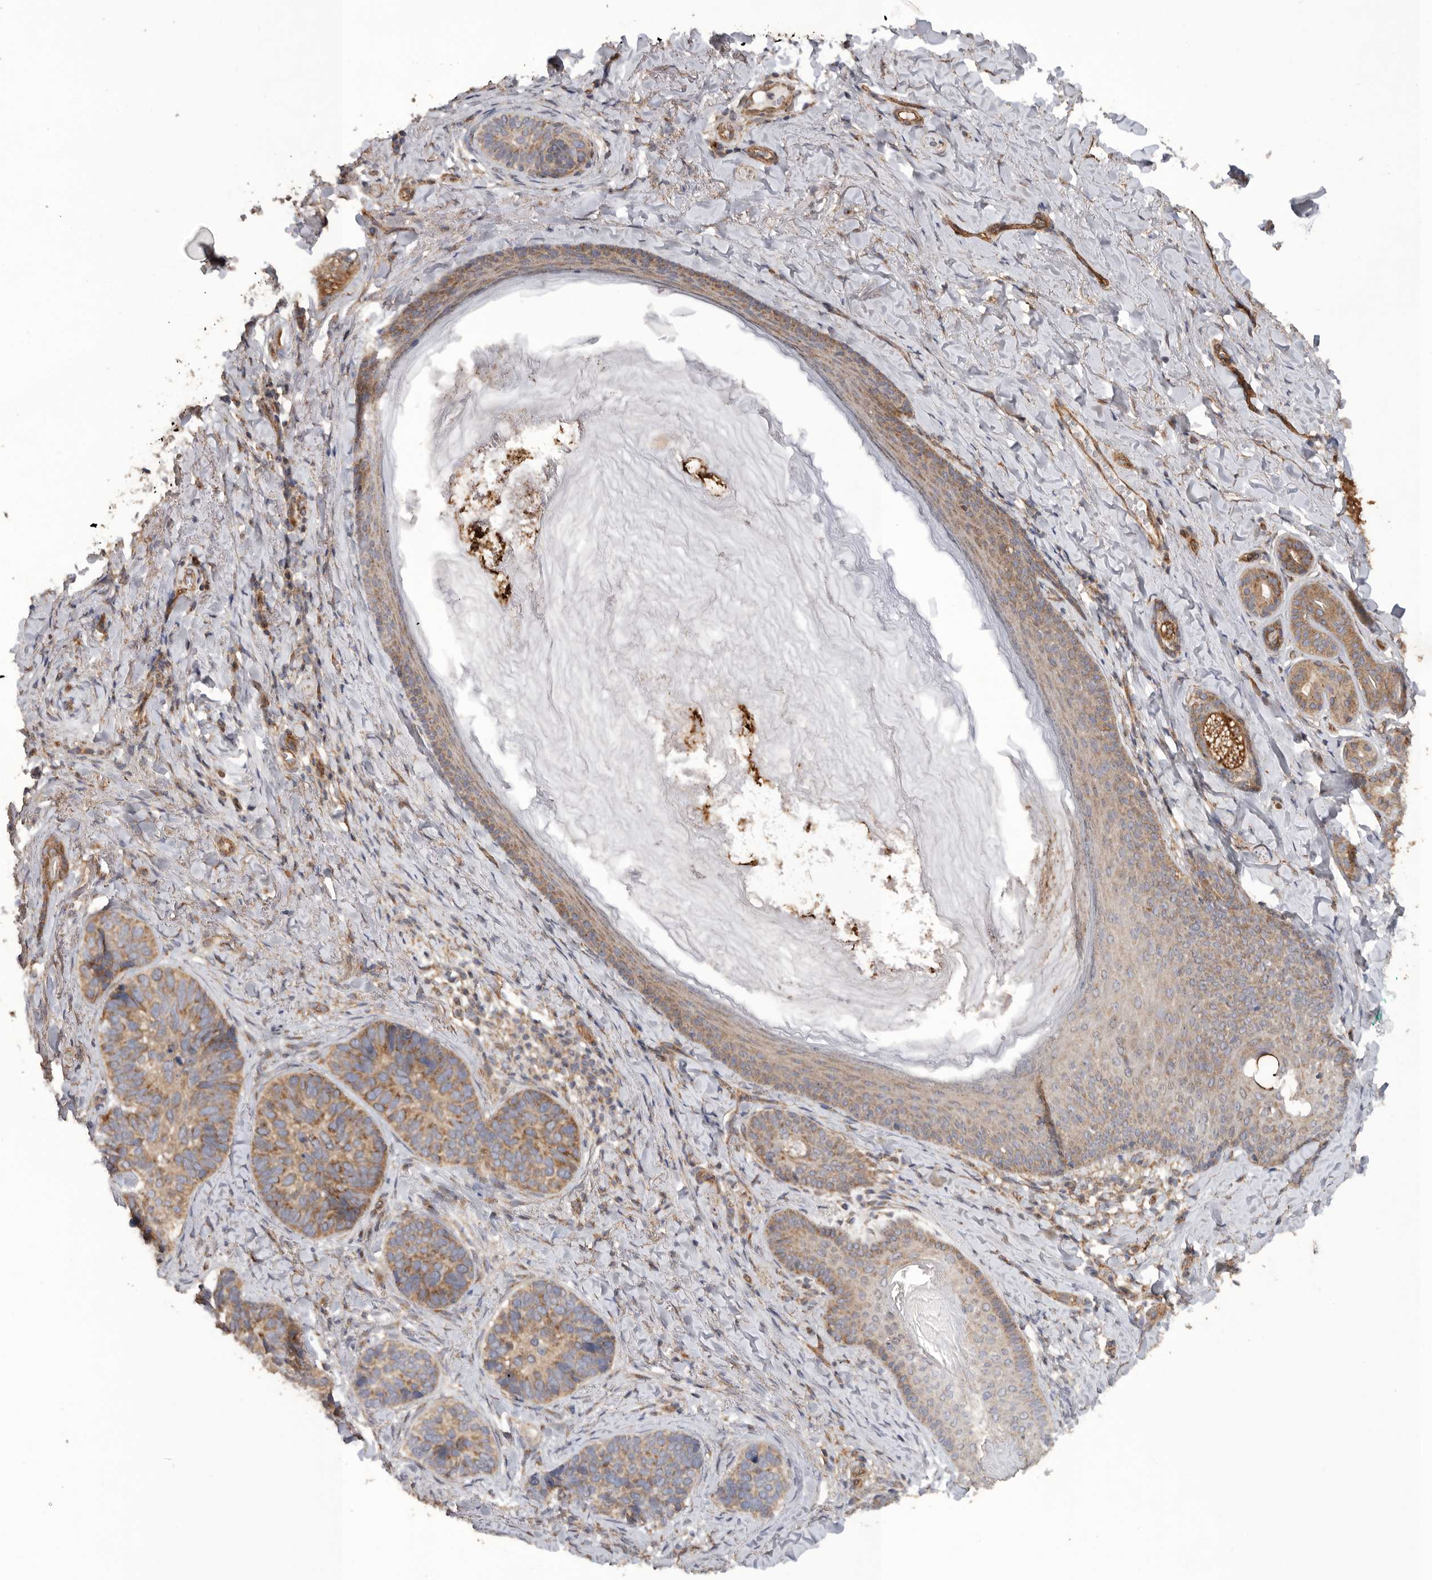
{"staining": {"intensity": "moderate", "quantity": ">75%", "location": "cytoplasmic/membranous"}, "tissue": "skin cancer", "cell_type": "Tumor cells", "image_type": "cancer", "snomed": [{"axis": "morphology", "description": "Basal cell carcinoma"}, {"axis": "topography", "description": "Skin"}], "caption": "Tumor cells reveal moderate cytoplasmic/membranous staining in approximately >75% of cells in basal cell carcinoma (skin). (Stains: DAB (3,3'-diaminobenzidine) in brown, nuclei in blue, Microscopy: brightfield microscopy at high magnification).", "gene": "PODXL2", "patient": {"sex": "male", "age": 62}}